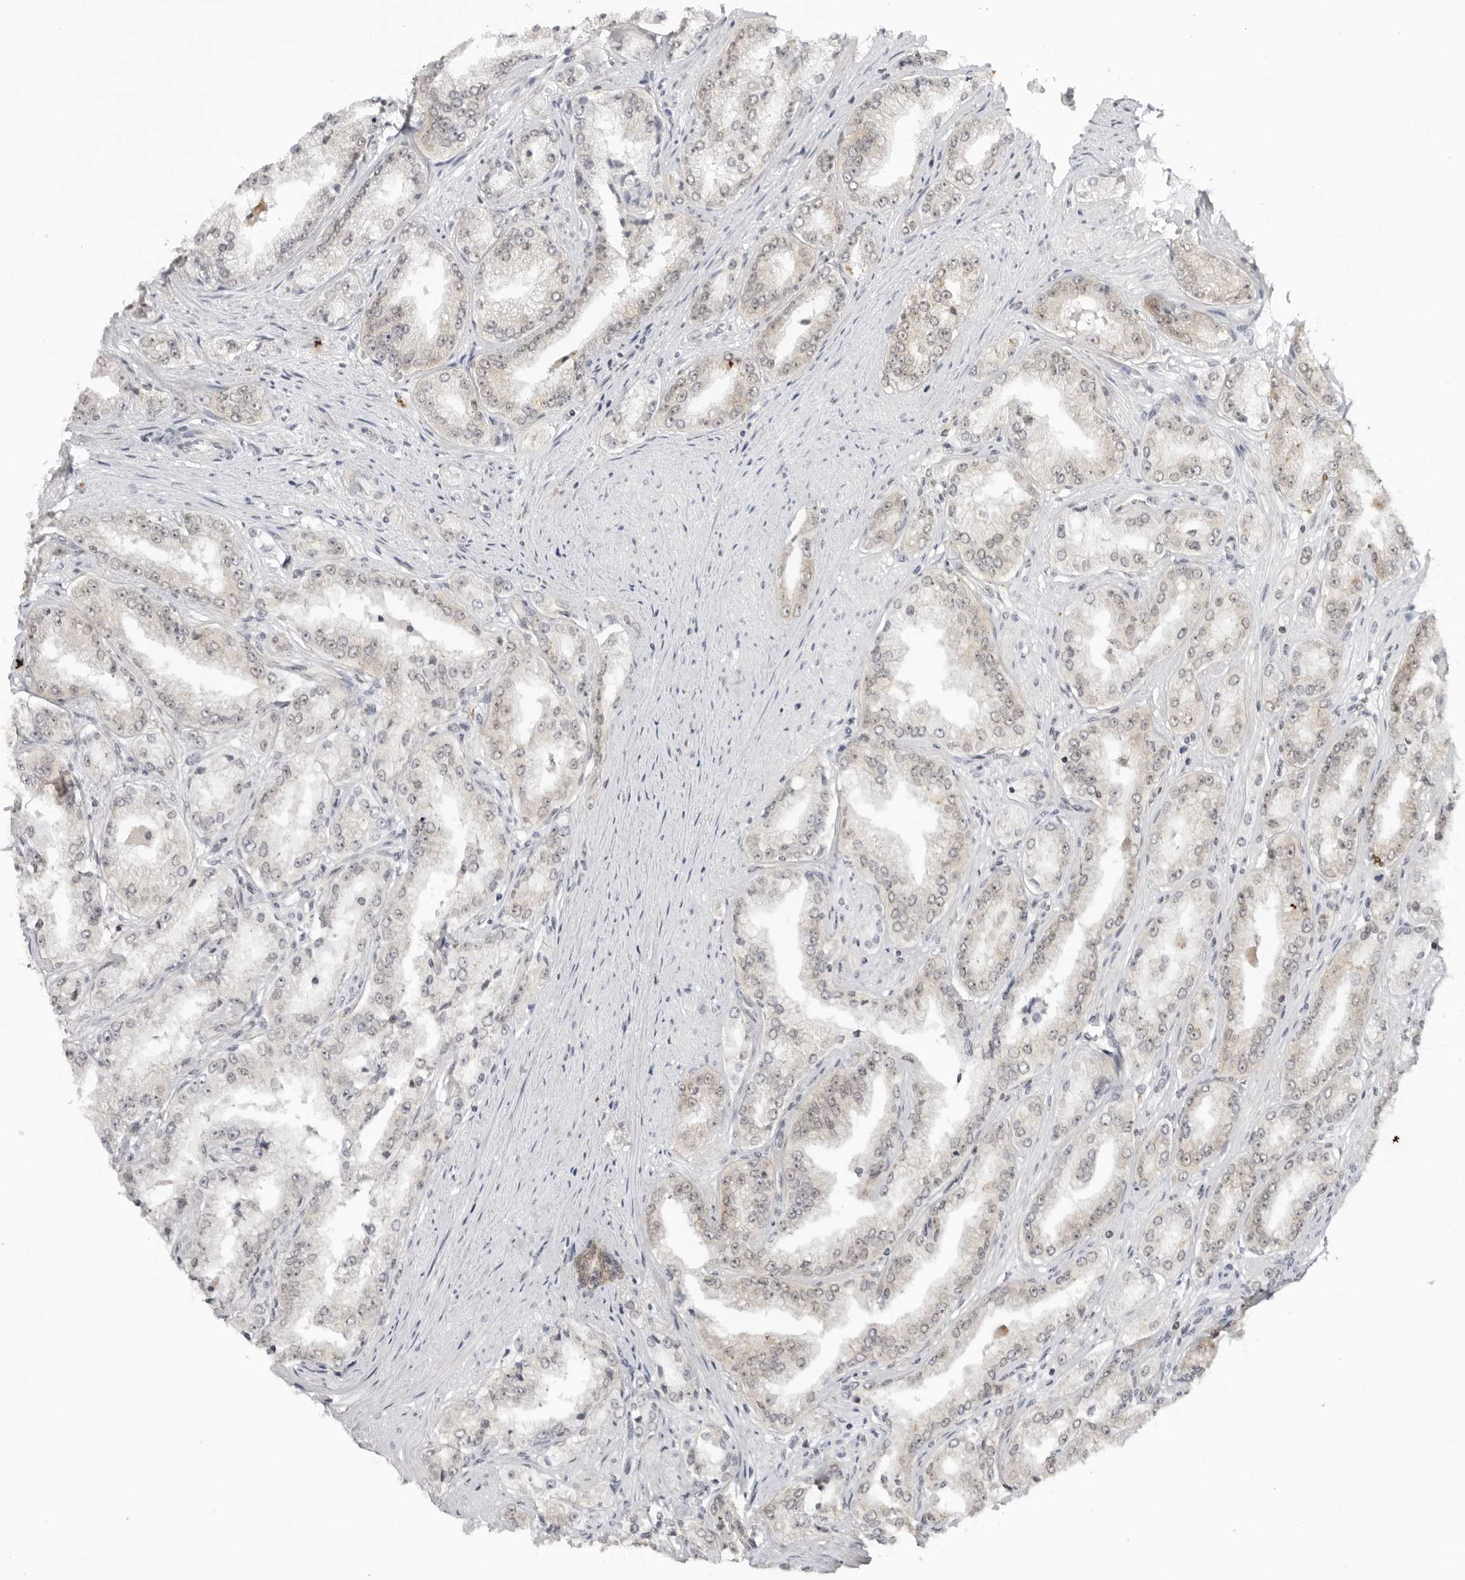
{"staining": {"intensity": "weak", "quantity": "<25%", "location": "cytoplasmic/membranous"}, "tissue": "prostate cancer", "cell_type": "Tumor cells", "image_type": "cancer", "snomed": [{"axis": "morphology", "description": "Adenocarcinoma, High grade"}, {"axis": "topography", "description": "Prostate"}], "caption": "Immunohistochemistry (IHC) of human prostate high-grade adenocarcinoma demonstrates no positivity in tumor cells.", "gene": "TRAPPC3", "patient": {"sex": "male", "age": 71}}